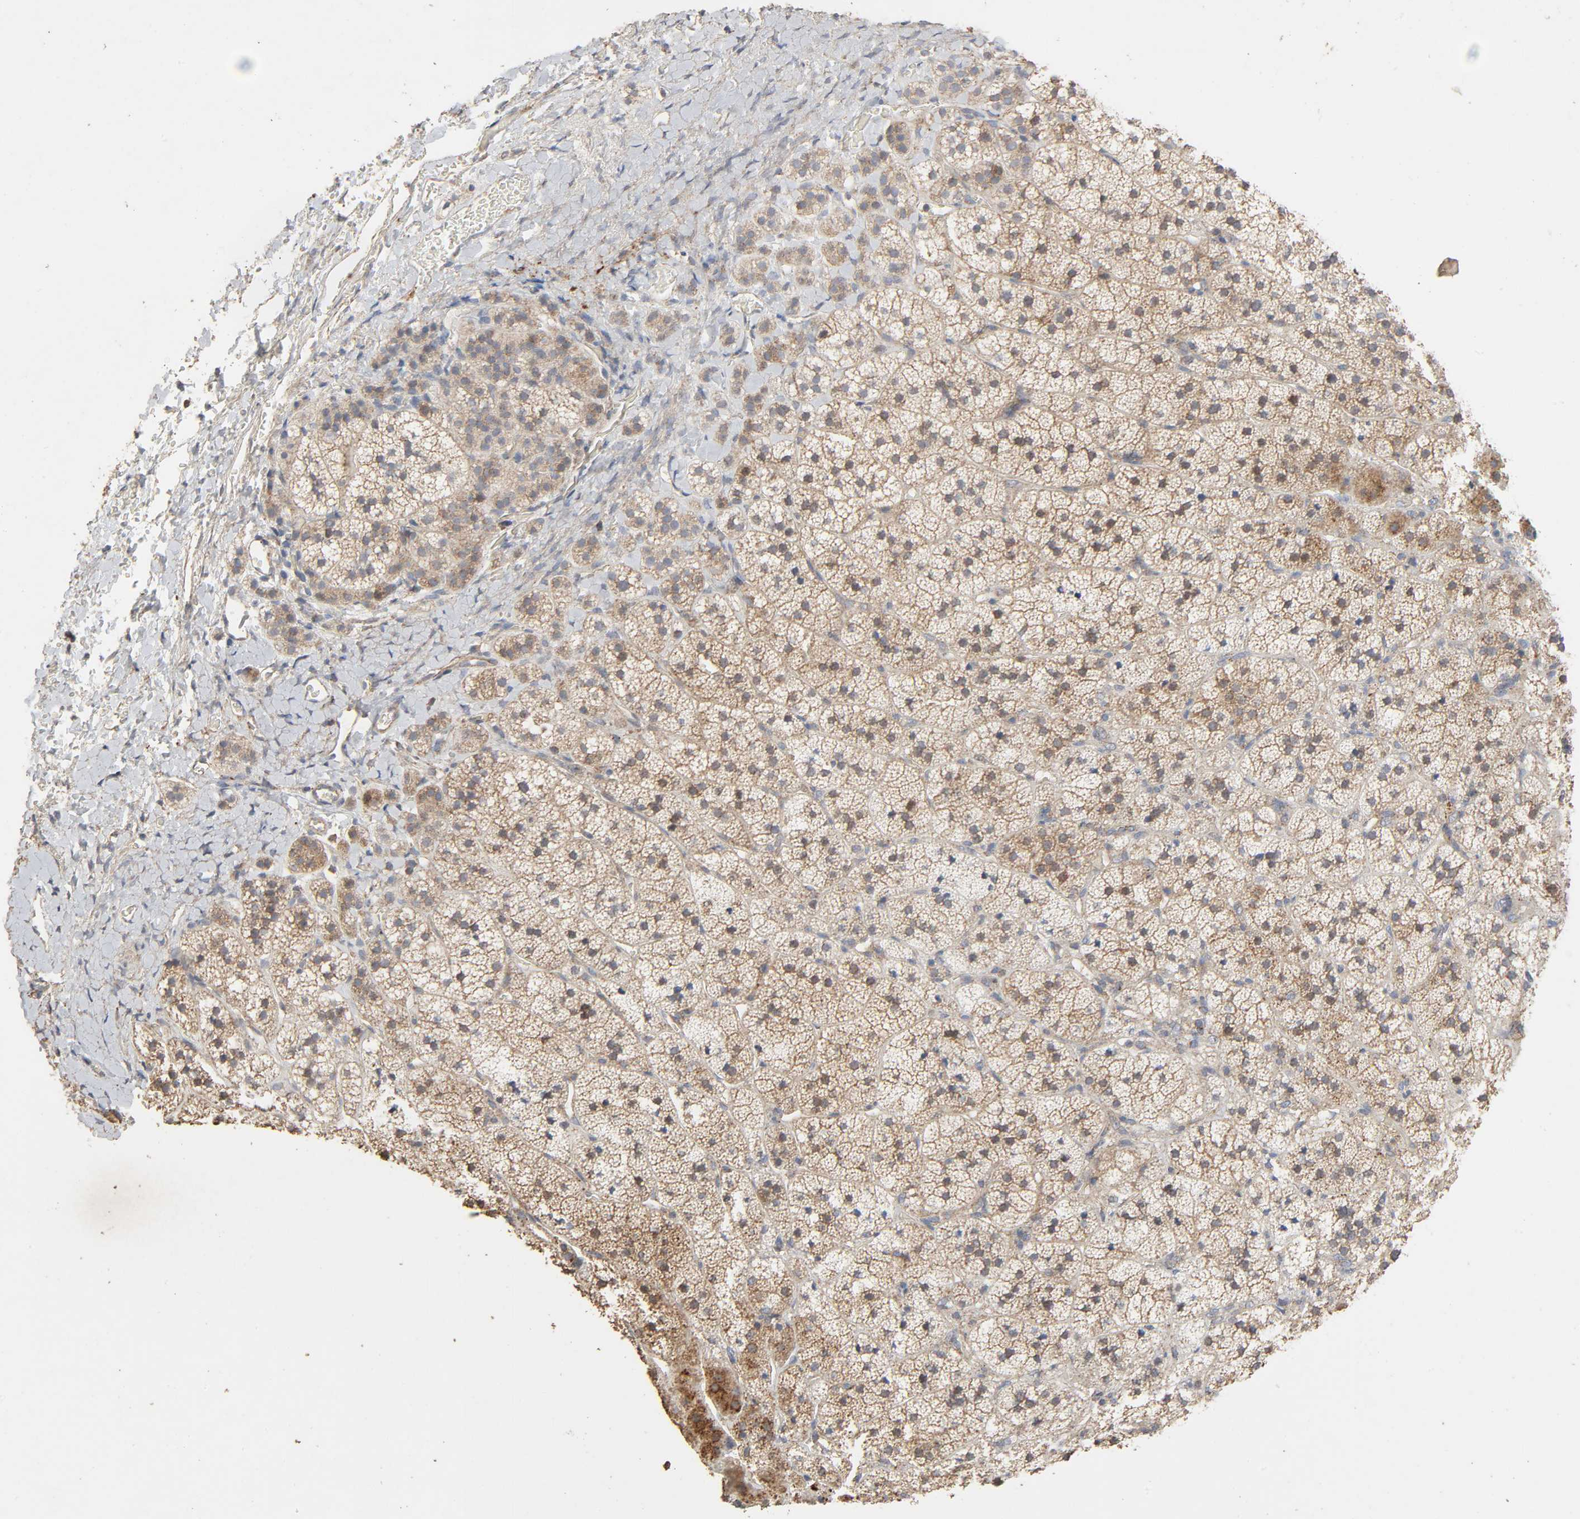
{"staining": {"intensity": "moderate", "quantity": "25%-75%", "location": "cytoplasmic/membranous"}, "tissue": "adrenal gland", "cell_type": "Glandular cells", "image_type": "normal", "snomed": [{"axis": "morphology", "description": "Normal tissue, NOS"}, {"axis": "topography", "description": "Adrenal gland"}], "caption": "This micrograph reveals IHC staining of unremarkable human adrenal gland, with medium moderate cytoplasmic/membranous staining in approximately 25%-75% of glandular cells.", "gene": "CDK6", "patient": {"sex": "female", "age": 44}}